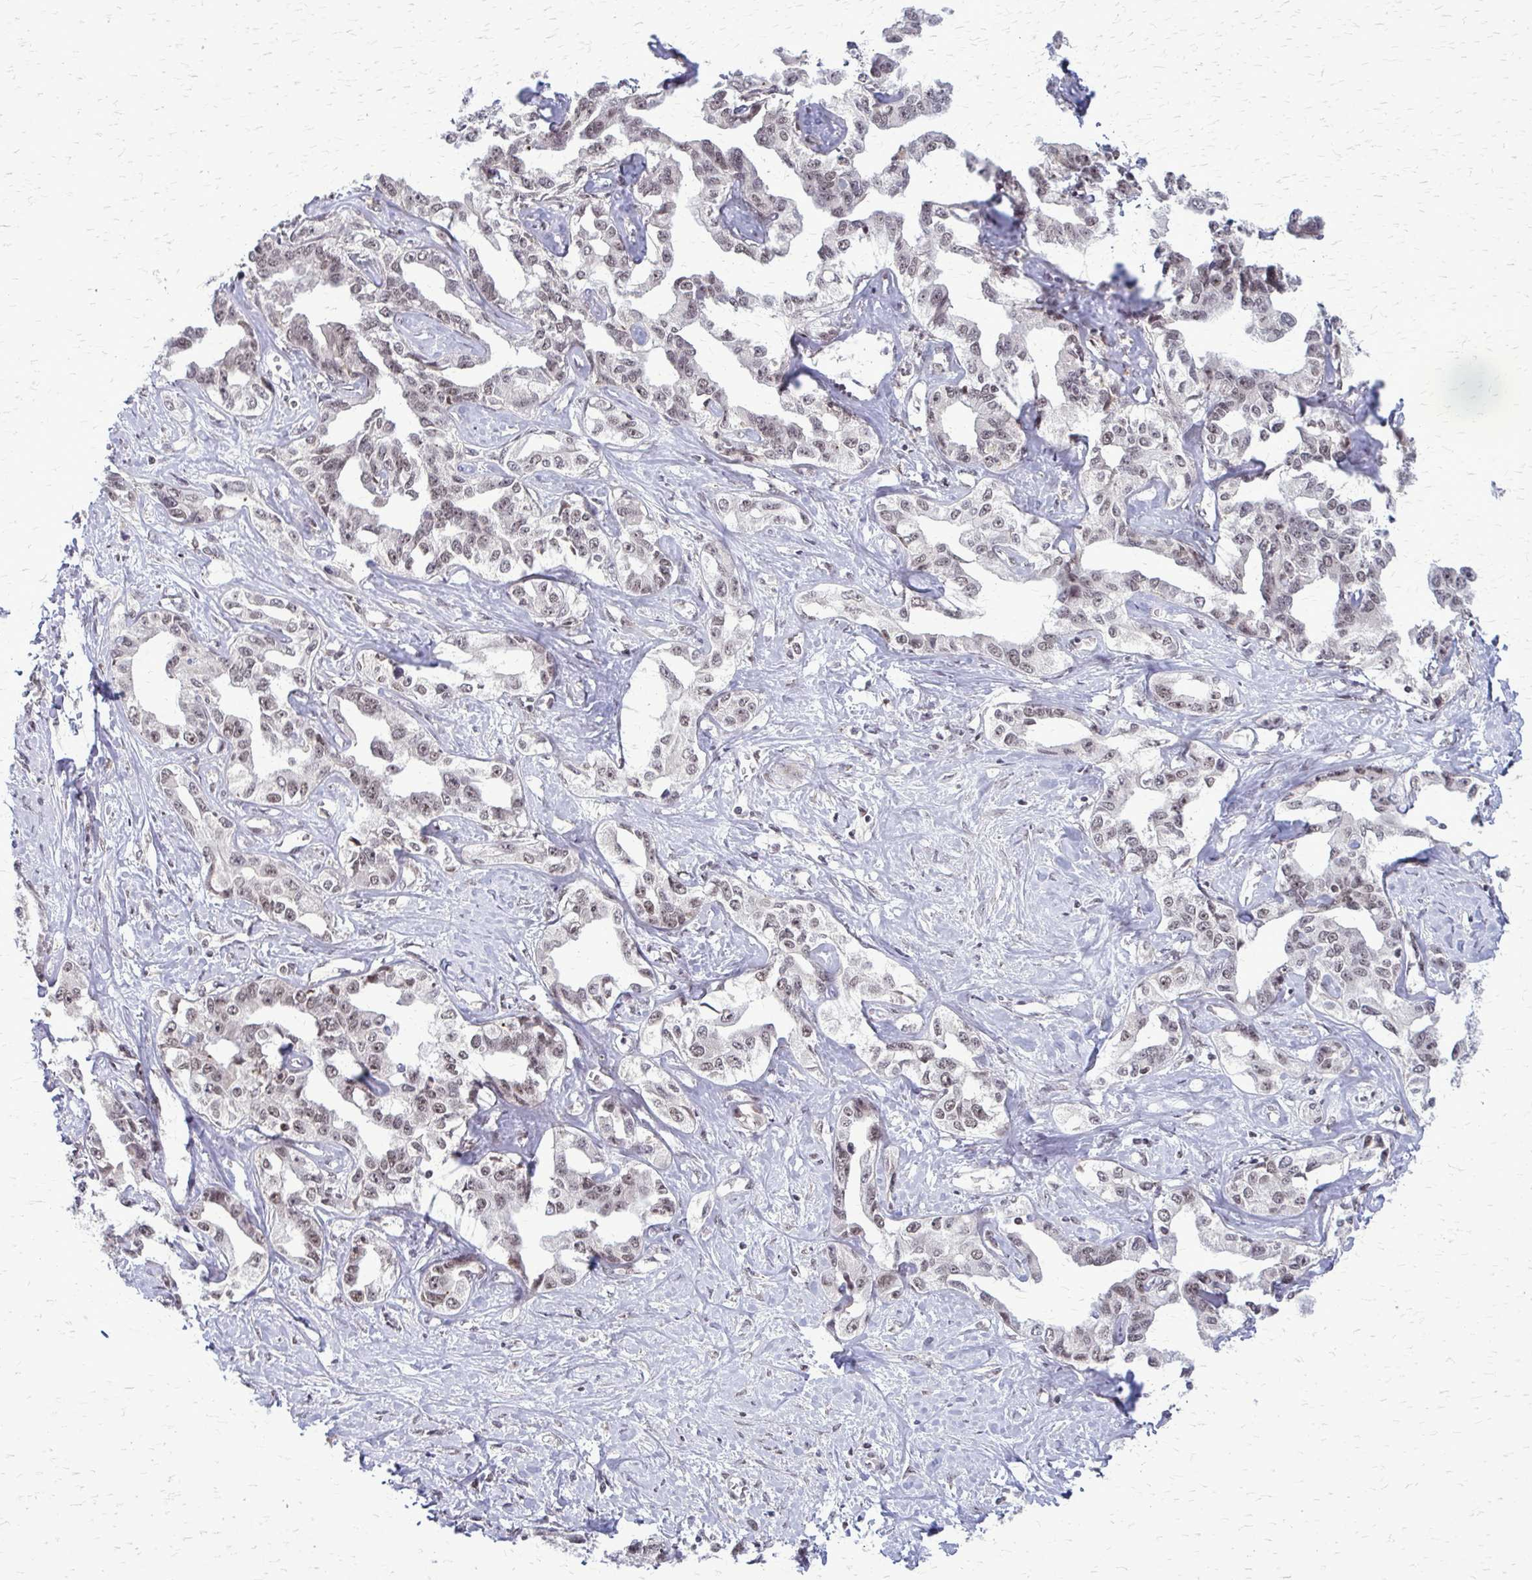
{"staining": {"intensity": "moderate", "quantity": "<25%", "location": "nuclear"}, "tissue": "liver cancer", "cell_type": "Tumor cells", "image_type": "cancer", "snomed": [{"axis": "morphology", "description": "Cholangiocarcinoma"}, {"axis": "topography", "description": "Liver"}], "caption": "Human liver cancer (cholangiocarcinoma) stained with a protein marker demonstrates moderate staining in tumor cells.", "gene": "HDAC3", "patient": {"sex": "male", "age": 59}}